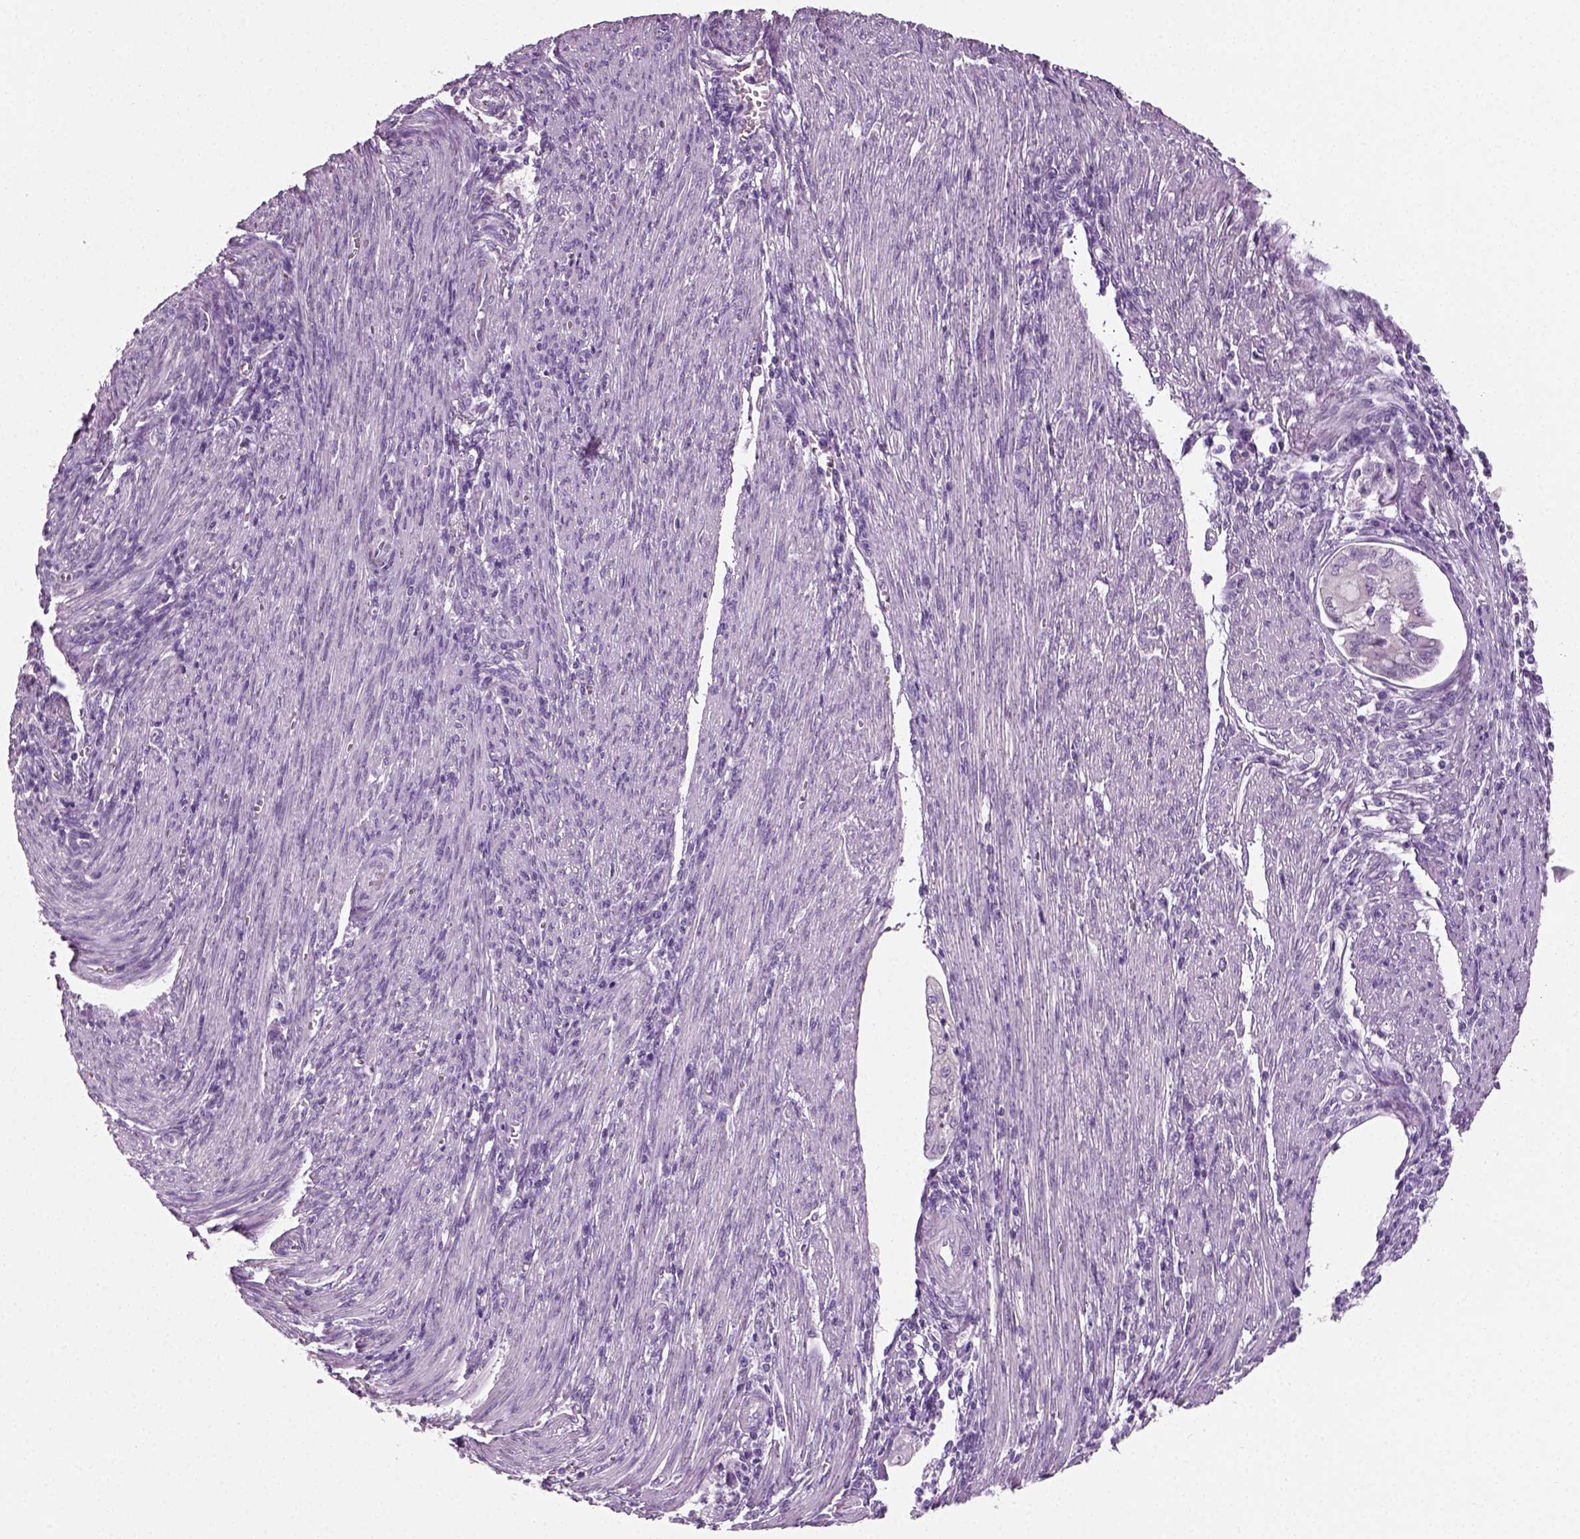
{"staining": {"intensity": "negative", "quantity": "none", "location": "none"}, "tissue": "endometrial cancer", "cell_type": "Tumor cells", "image_type": "cancer", "snomed": [{"axis": "morphology", "description": "Adenocarcinoma, NOS"}, {"axis": "topography", "description": "Endometrium"}], "caption": "The photomicrograph displays no staining of tumor cells in adenocarcinoma (endometrial).", "gene": "SPATA31E1", "patient": {"sex": "female", "age": 79}}